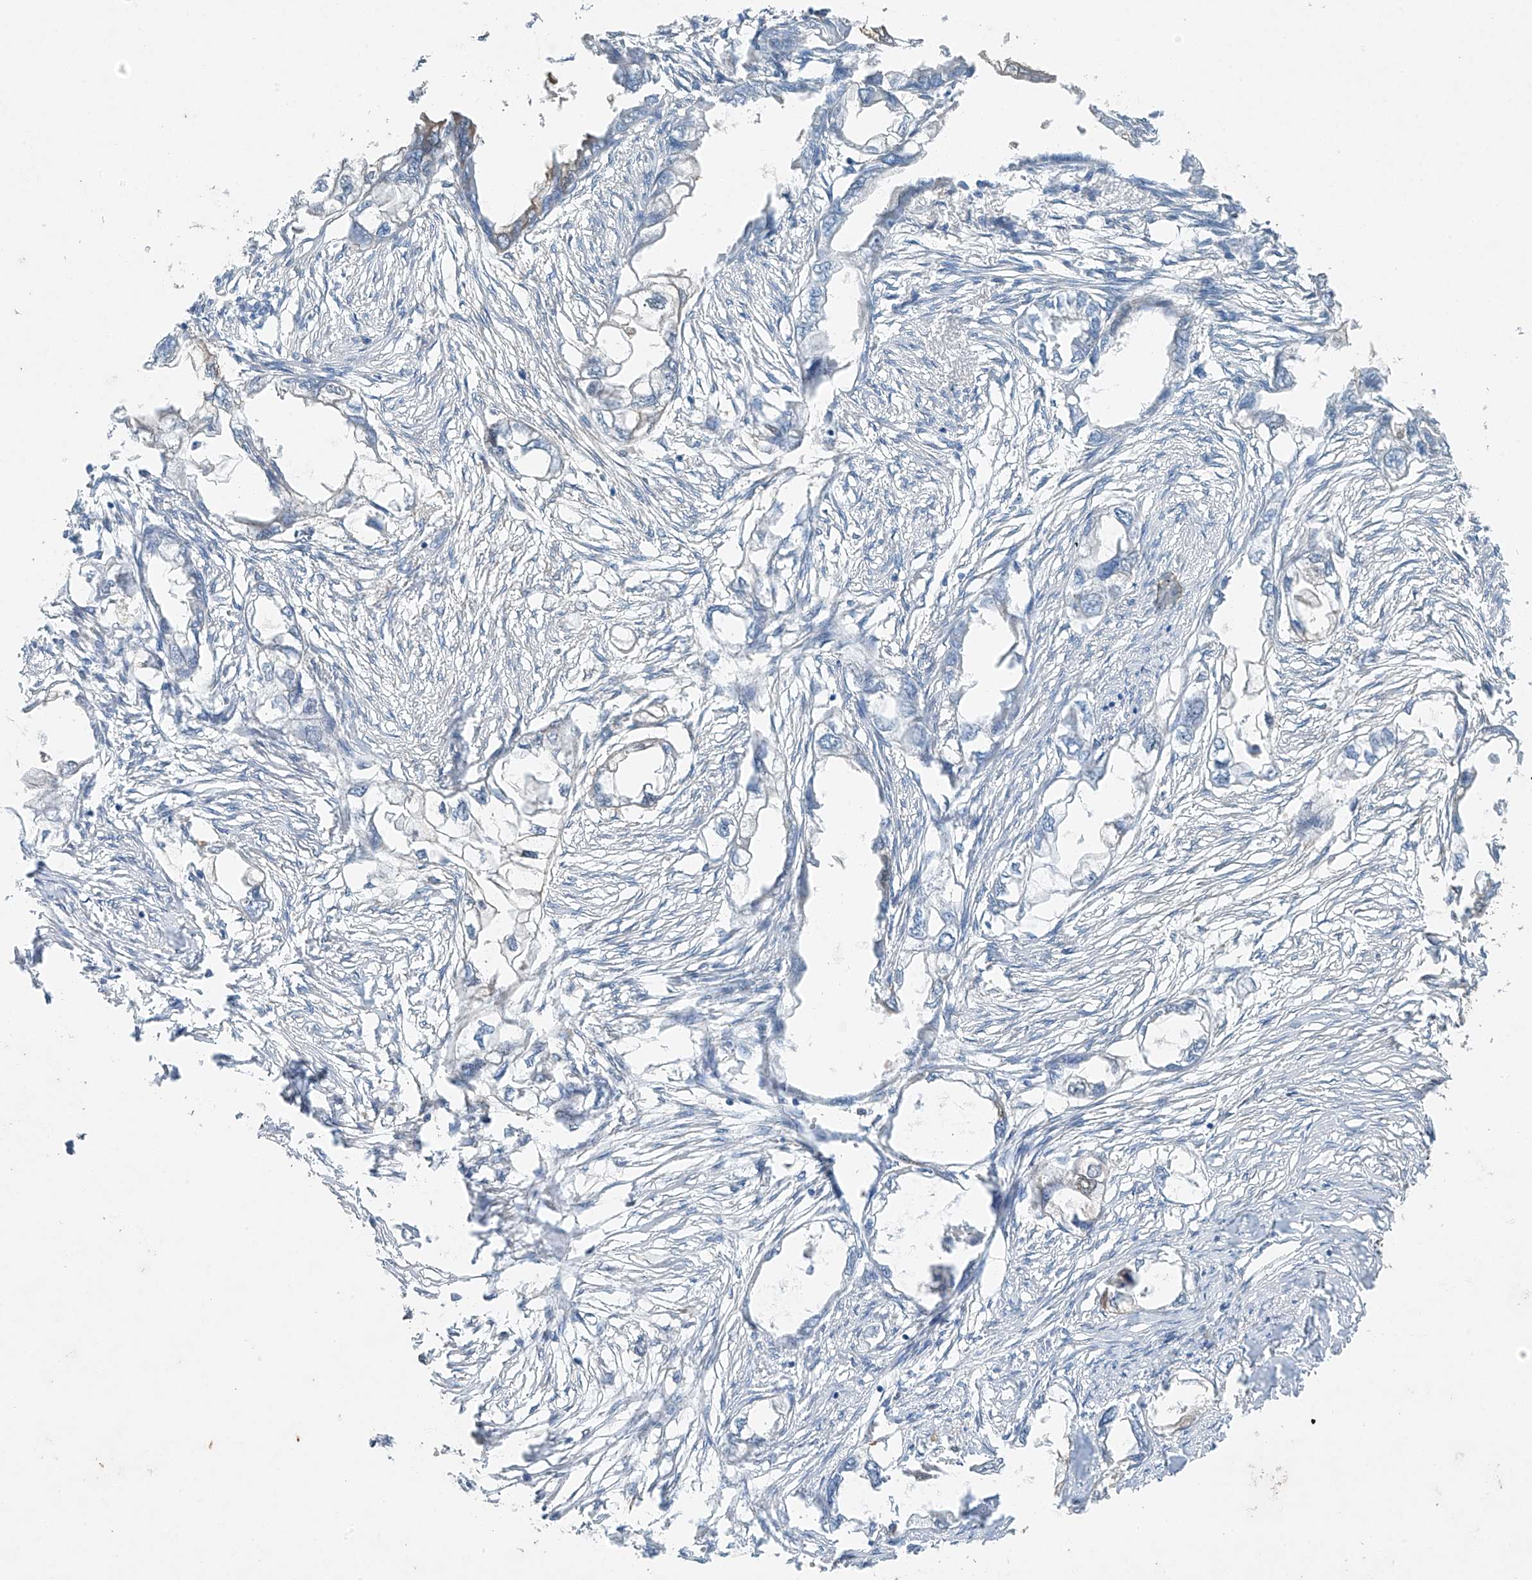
{"staining": {"intensity": "negative", "quantity": "none", "location": "none"}, "tissue": "endometrial cancer", "cell_type": "Tumor cells", "image_type": "cancer", "snomed": [{"axis": "morphology", "description": "Adenocarcinoma, NOS"}, {"axis": "morphology", "description": "Adenocarcinoma, metastatic, NOS"}, {"axis": "topography", "description": "Adipose tissue"}, {"axis": "topography", "description": "Endometrium"}], "caption": "Endometrial cancer stained for a protein using immunohistochemistry demonstrates no staining tumor cells.", "gene": "TAF8", "patient": {"sex": "female", "age": 67}}